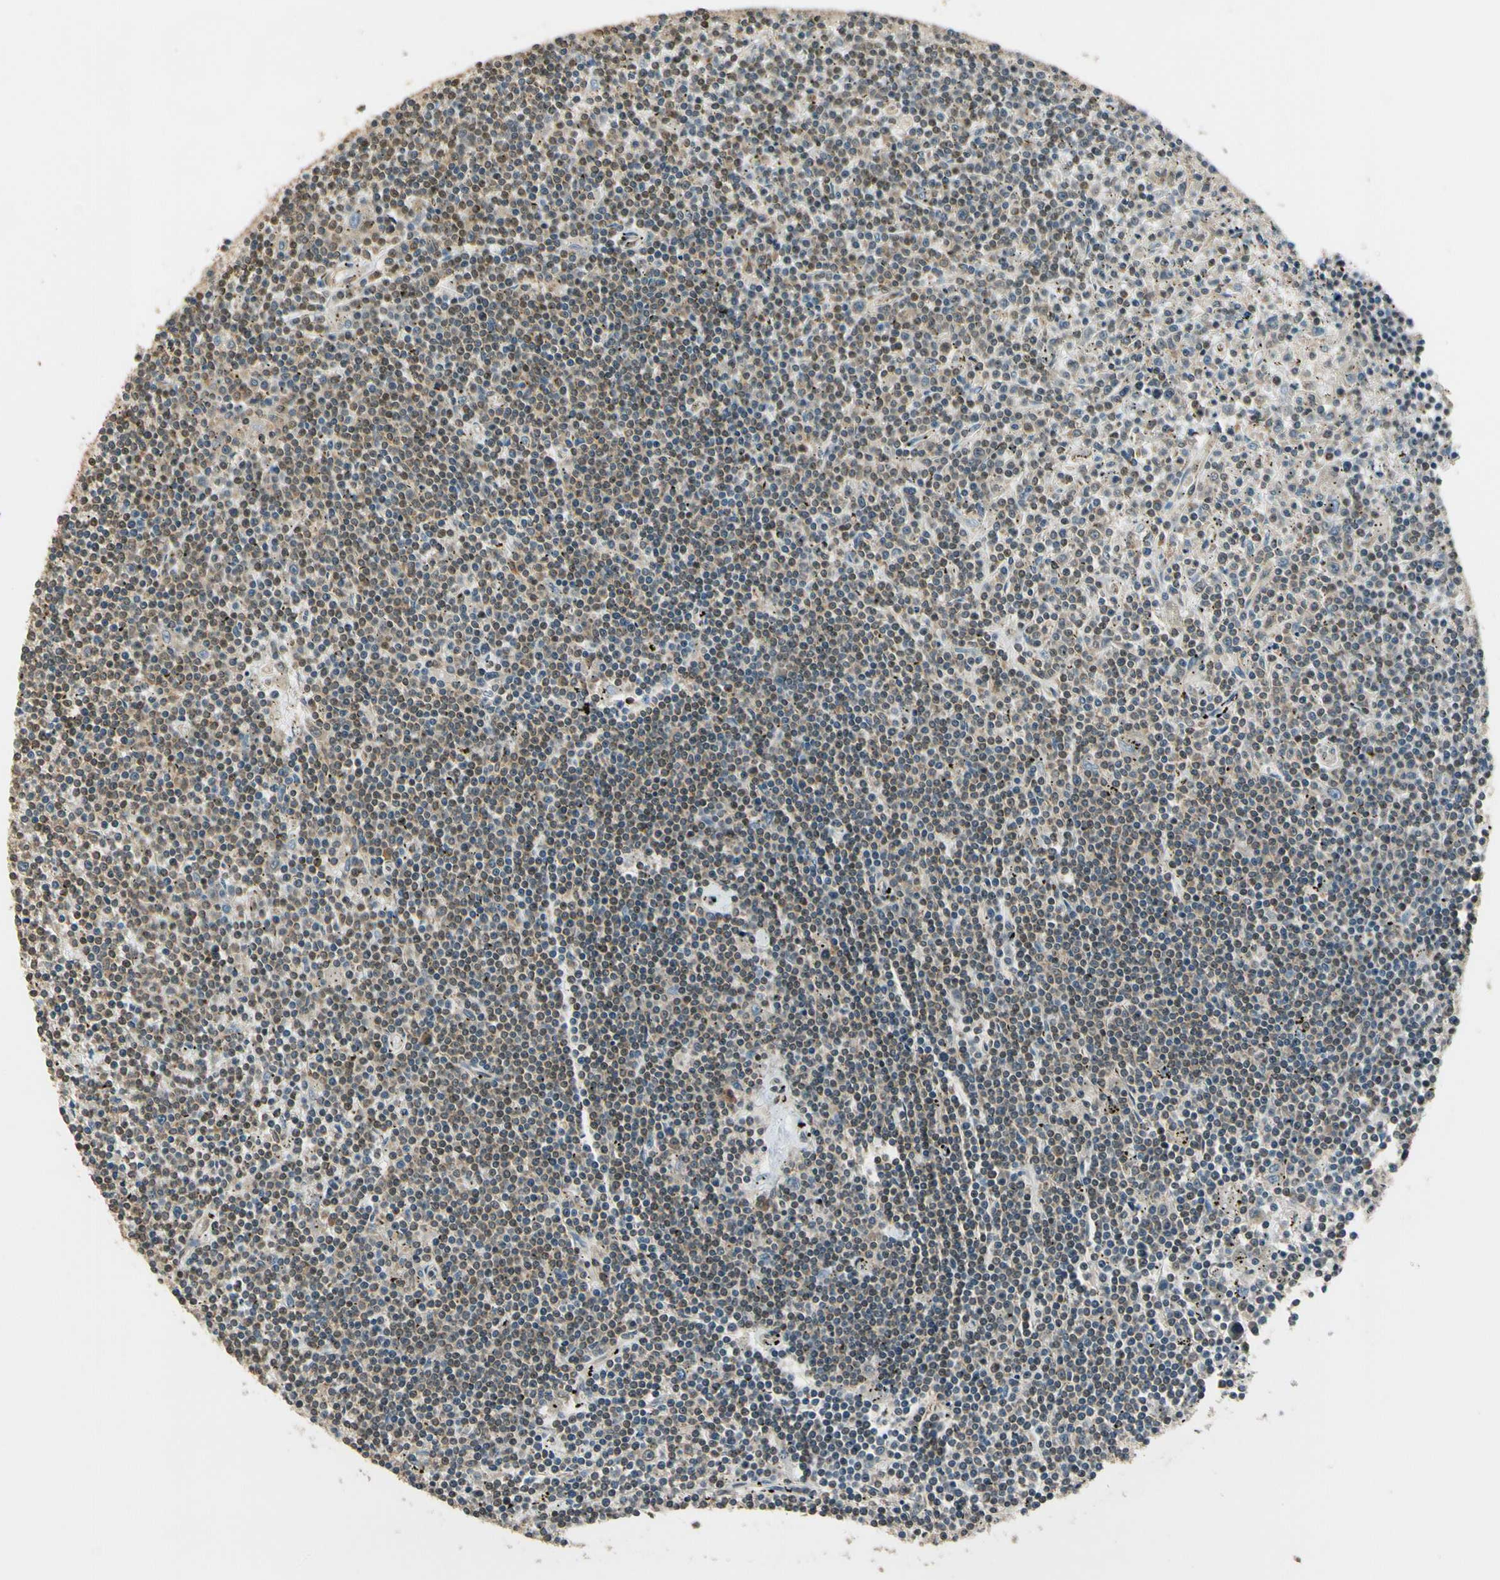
{"staining": {"intensity": "weak", "quantity": "<25%", "location": "cytoplasmic/membranous,nuclear"}, "tissue": "lymphoma", "cell_type": "Tumor cells", "image_type": "cancer", "snomed": [{"axis": "morphology", "description": "Malignant lymphoma, non-Hodgkin's type, Low grade"}, {"axis": "topography", "description": "Spleen"}], "caption": "This photomicrograph is of low-grade malignant lymphoma, non-Hodgkin's type stained with immunohistochemistry to label a protein in brown with the nuclei are counter-stained blue. There is no positivity in tumor cells. Brightfield microscopy of IHC stained with DAB (brown) and hematoxylin (blue), captured at high magnification.", "gene": "LAMTOR1", "patient": {"sex": "male", "age": 76}}